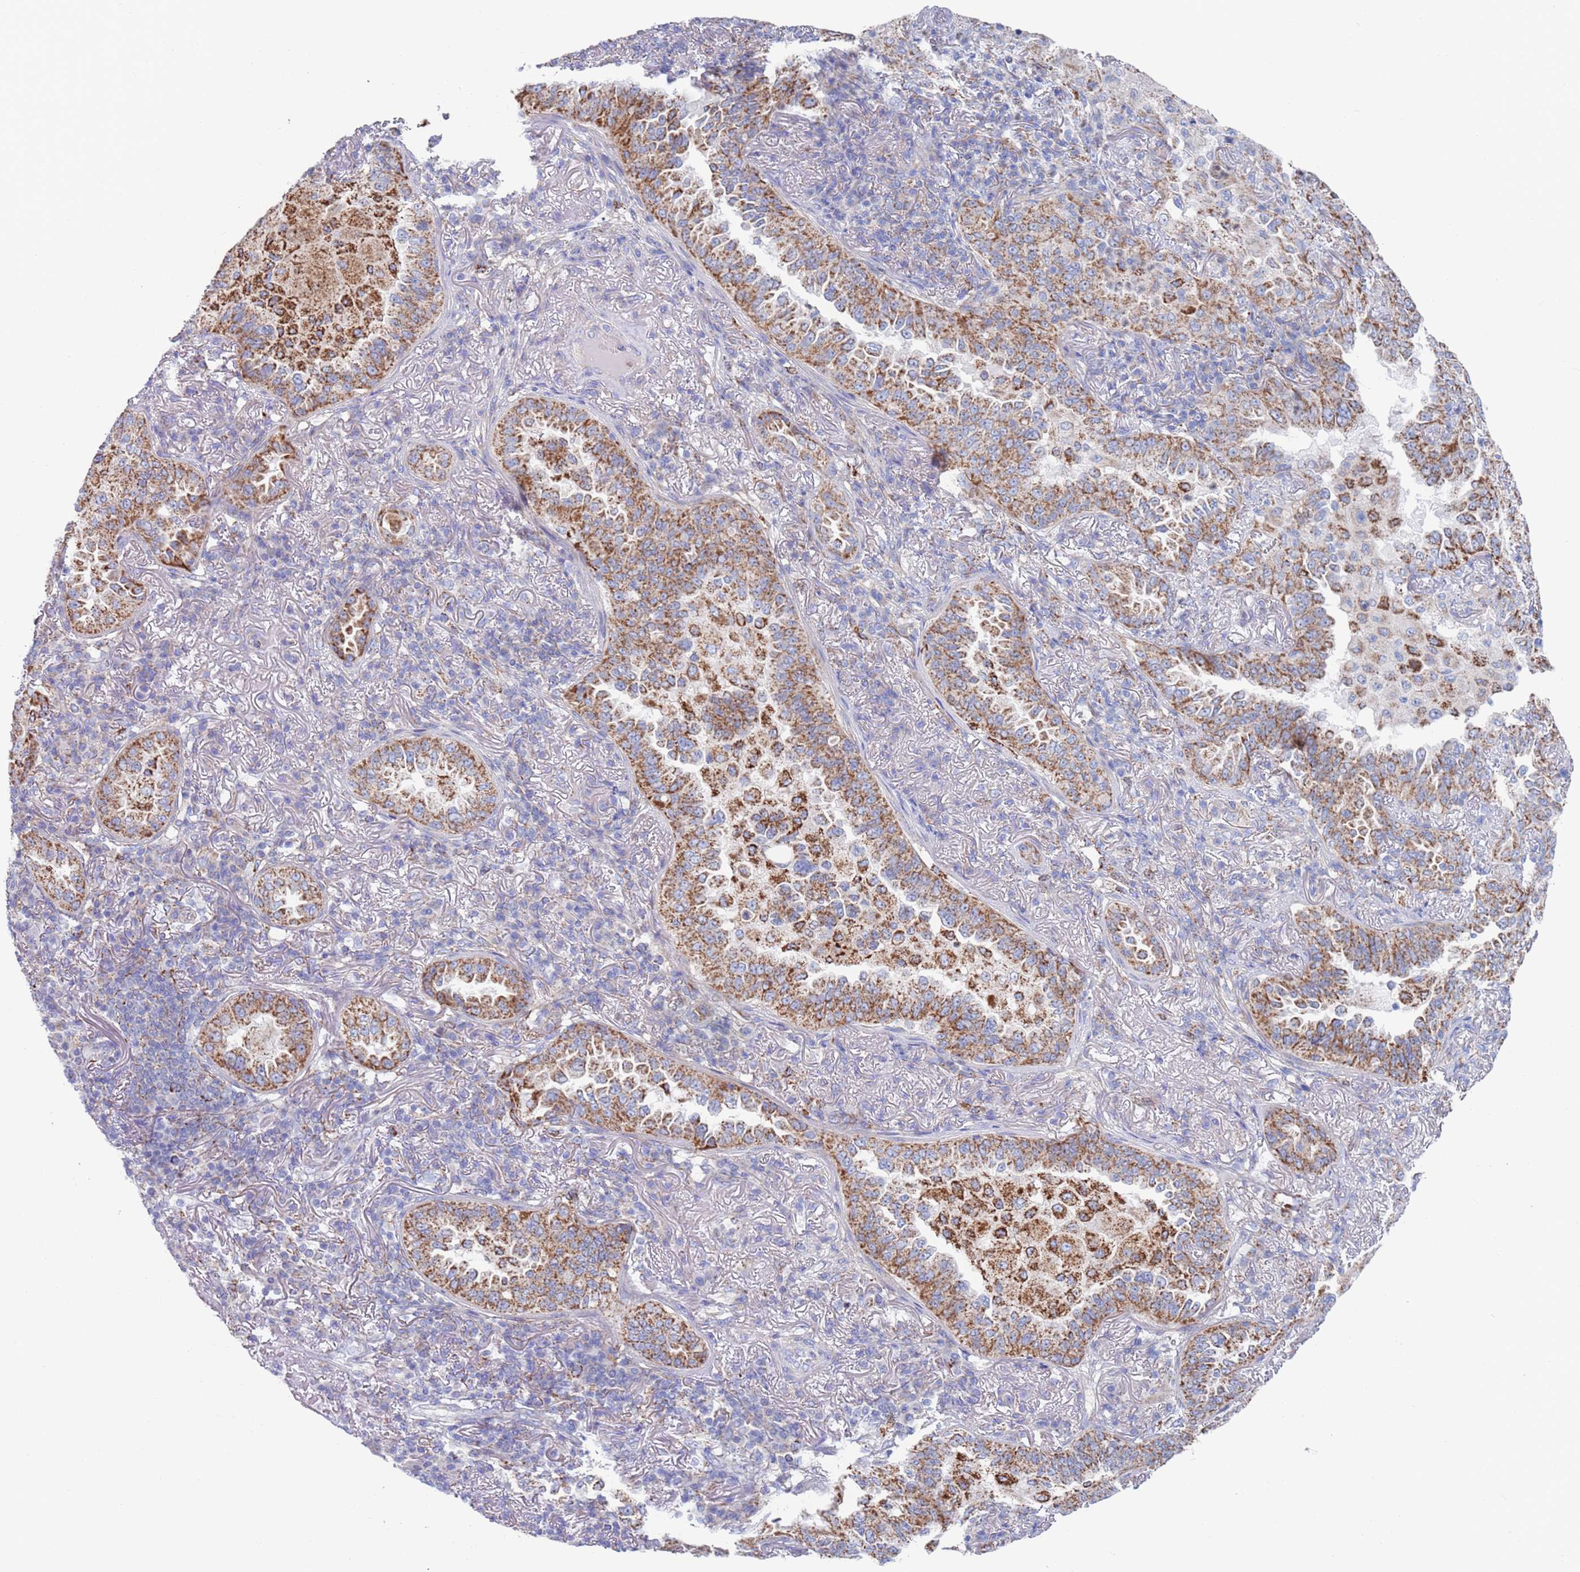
{"staining": {"intensity": "moderate", "quantity": ">75%", "location": "cytoplasmic/membranous"}, "tissue": "lung cancer", "cell_type": "Tumor cells", "image_type": "cancer", "snomed": [{"axis": "morphology", "description": "Adenocarcinoma, NOS"}, {"axis": "topography", "description": "Lung"}], "caption": "The photomicrograph demonstrates staining of adenocarcinoma (lung), revealing moderate cytoplasmic/membranous protein staining (brown color) within tumor cells. (DAB = brown stain, brightfield microscopy at high magnification).", "gene": "CHCHD6", "patient": {"sex": "female", "age": 69}}